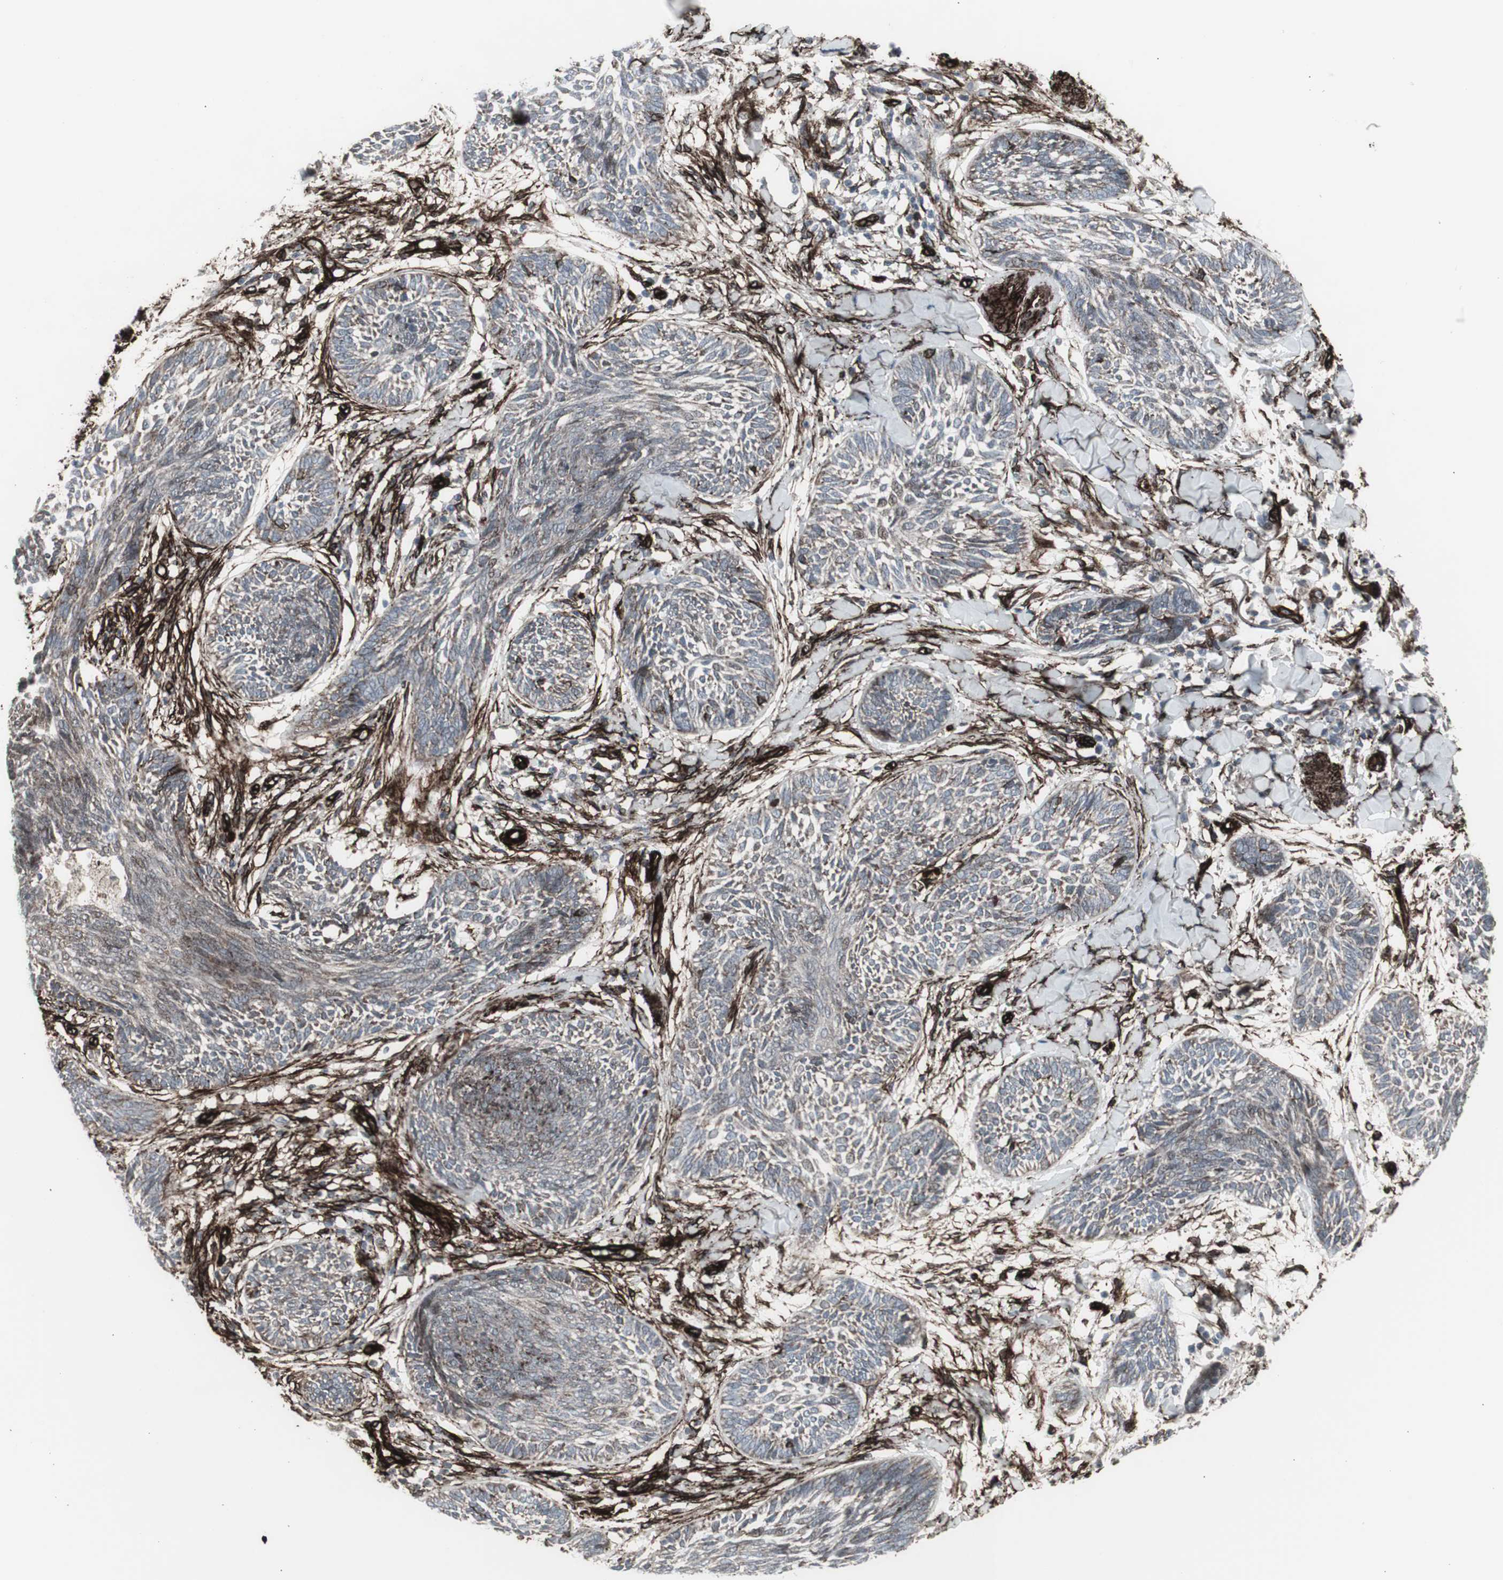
{"staining": {"intensity": "negative", "quantity": "none", "location": "none"}, "tissue": "skin cancer", "cell_type": "Tumor cells", "image_type": "cancer", "snomed": [{"axis": "morphology", "description": "Papilloma, NOS"}, {"axis": "morphology", "description": "Basal cell carcinoma"}, {"axis": "topography", "description": "Skin"}], "caption": "Tumor cells show no significant expression in skin cancer.", "gene": "PDGFA", "patient": {"sex": "male", "age": 87}}